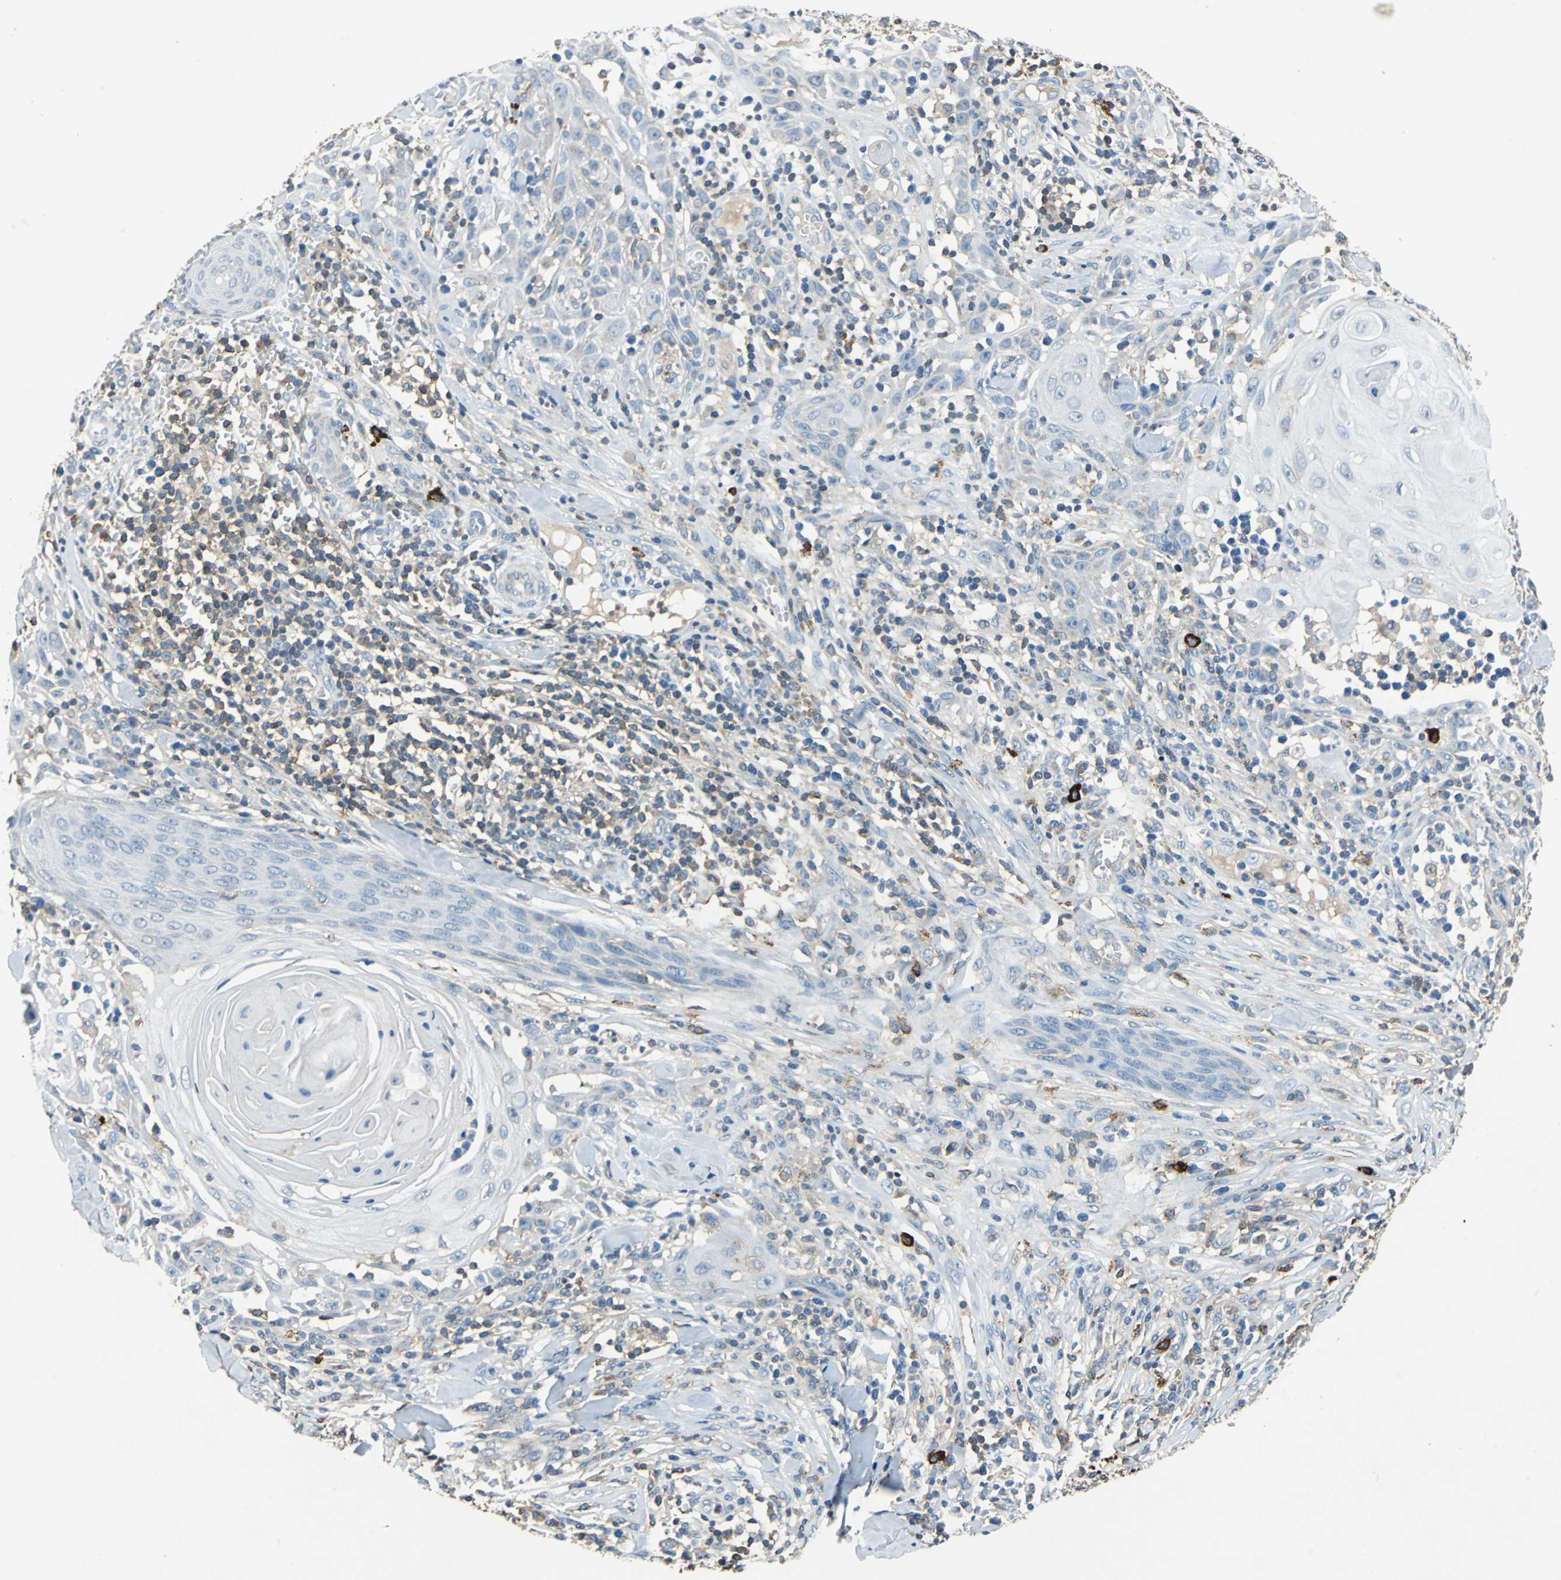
{"staining": {"intensity": "weak", "quantity": "<25%", "location": "cytoplasmic/membranous"}, "tissue": "skin cancer", "cell_type": "Tumor cells", "image_type": "cancer", "snomed": [{"axis": "morphology", "description": "Squamous cell carcinoma, NOS"}, {"axis": "topography", "description": "Skin"}], "caption": "Tumor cells show no significant staining in skin cancer (squamous cell carcinoma). (DAB (3,3'-diaminobenzidine) immunohistochemistry (IHC) visualized using brightfield microscopy, high magnification).", "gene": "SLC19A2", "patient": {"sex": "male", "age": 24}}